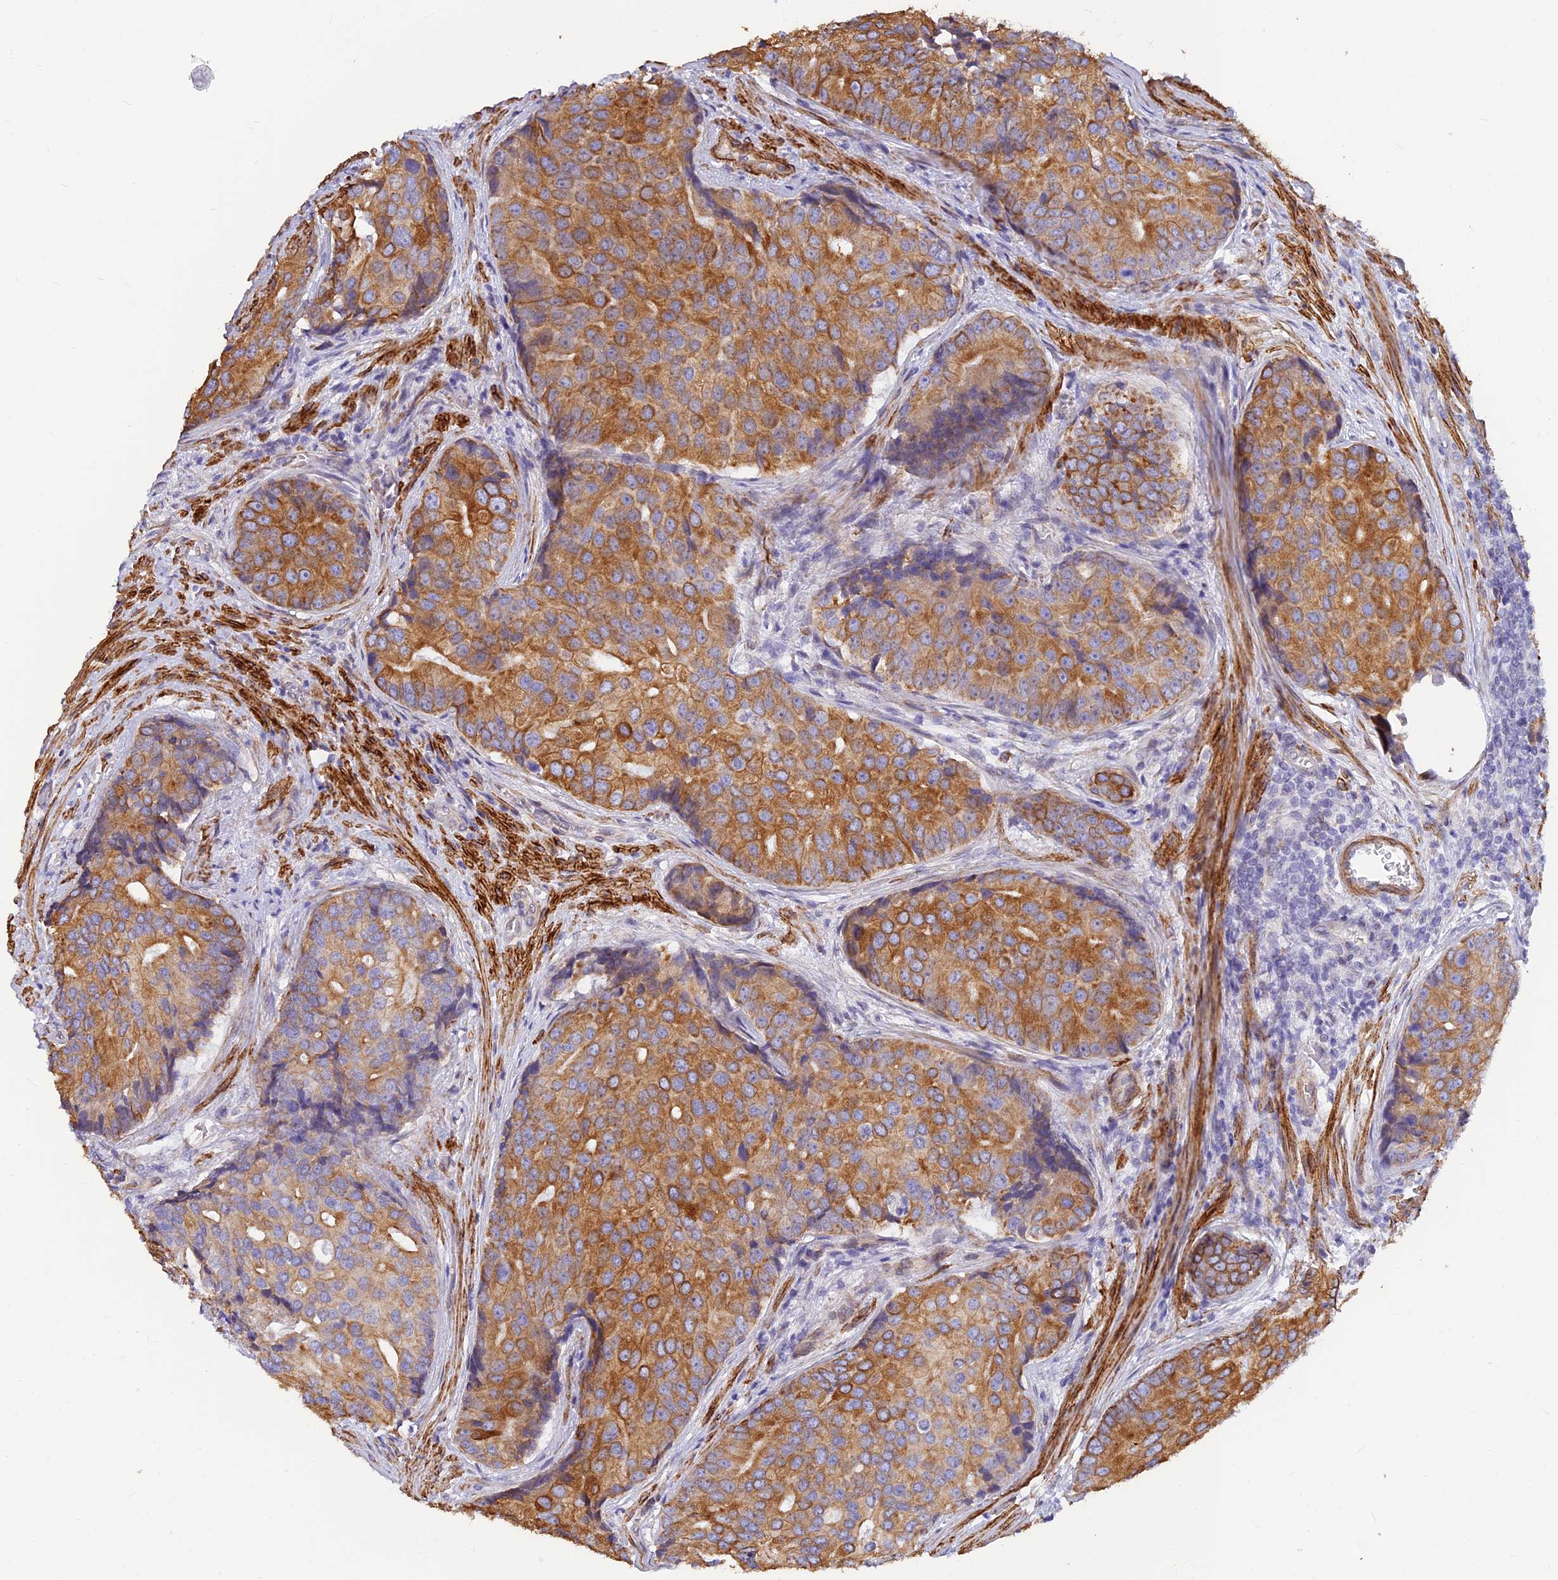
{"staining": {"intensity": "moderate", "quantity": ">75%", "location": "cytoplasmic/membranous"}, "tissue": "prostate cancer", "cell_type": "Tumor cells", "image_type": "cancer", "snomed": [{"axis": "morphology", "description": "Adenocarcinoma, High grade"}, {"axis": "topography", "description": "Prostate"}], "caption": "A micrograph of prostate cancer (adenocarcinoma (high-grade)) stained for a protein displays moderate cytoplasmic/membranous brown staining in tumor cells. (DAB IHC with brightfield microscopy, high magnification).", "gene": "ALDH1L2", "patient": {"sex": "male", "age": 62}}